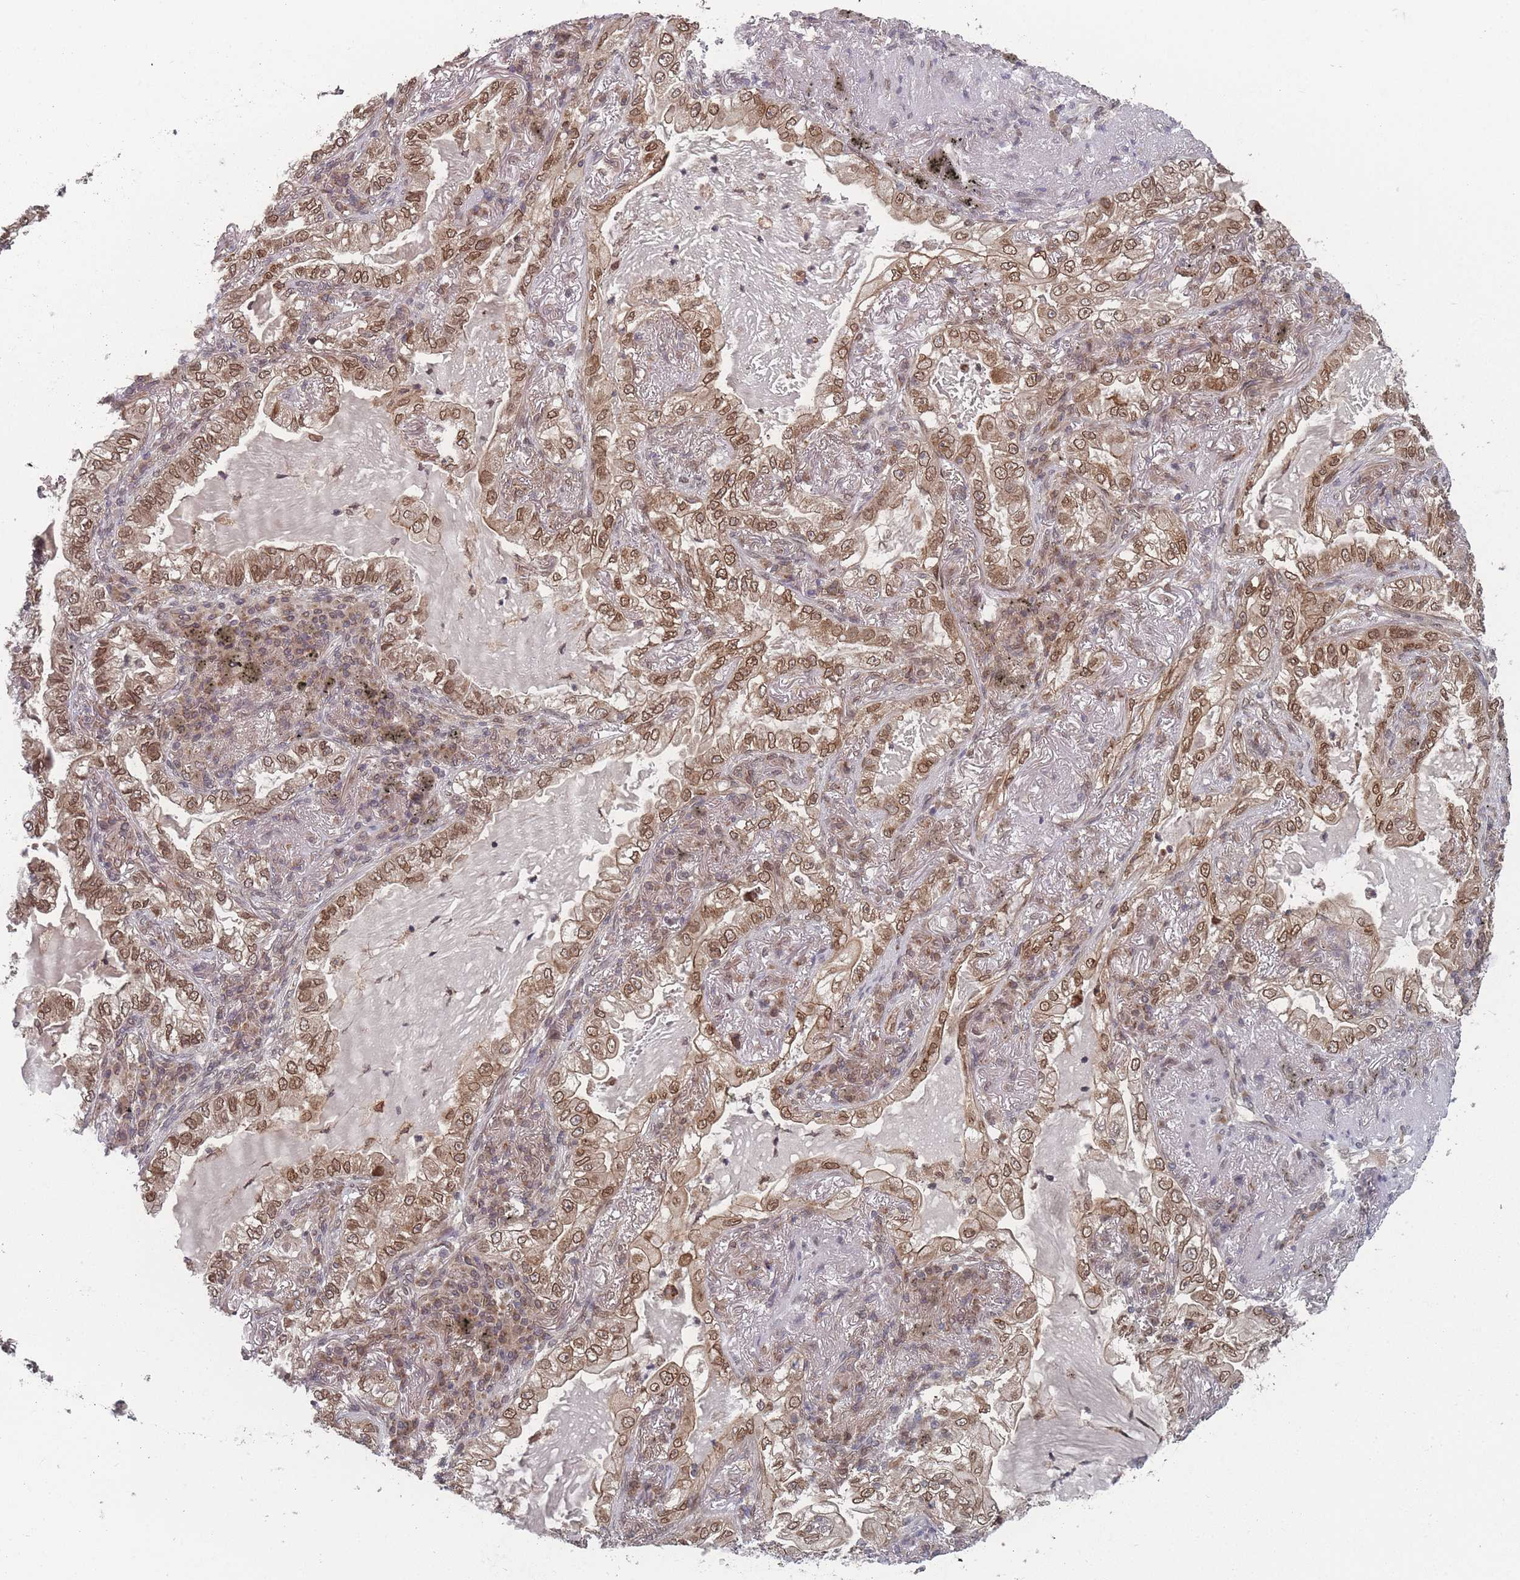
{"staining": {"intensity": "moderate", "quantity": ">75%", "location": "cytoplasmic/membranous,nuclear"}, "tissue": "lung cancer", "cell_type": "Tumor cells", "image_type": "cancer", "snomed": [{"axis": "morphology", "description": "Adenocarcinoma, NOS"}, {"axis": "topography", "description": "Lung"}], "caption": "Protein expression analysis of adenocarcinoma (lung) displays moderate cytoplasmic/membranous and nuclear positivity in approximately >75% of tumor cells.", "gene": "TBC1D25", "patient": {"sex": "female", "age": 73}}